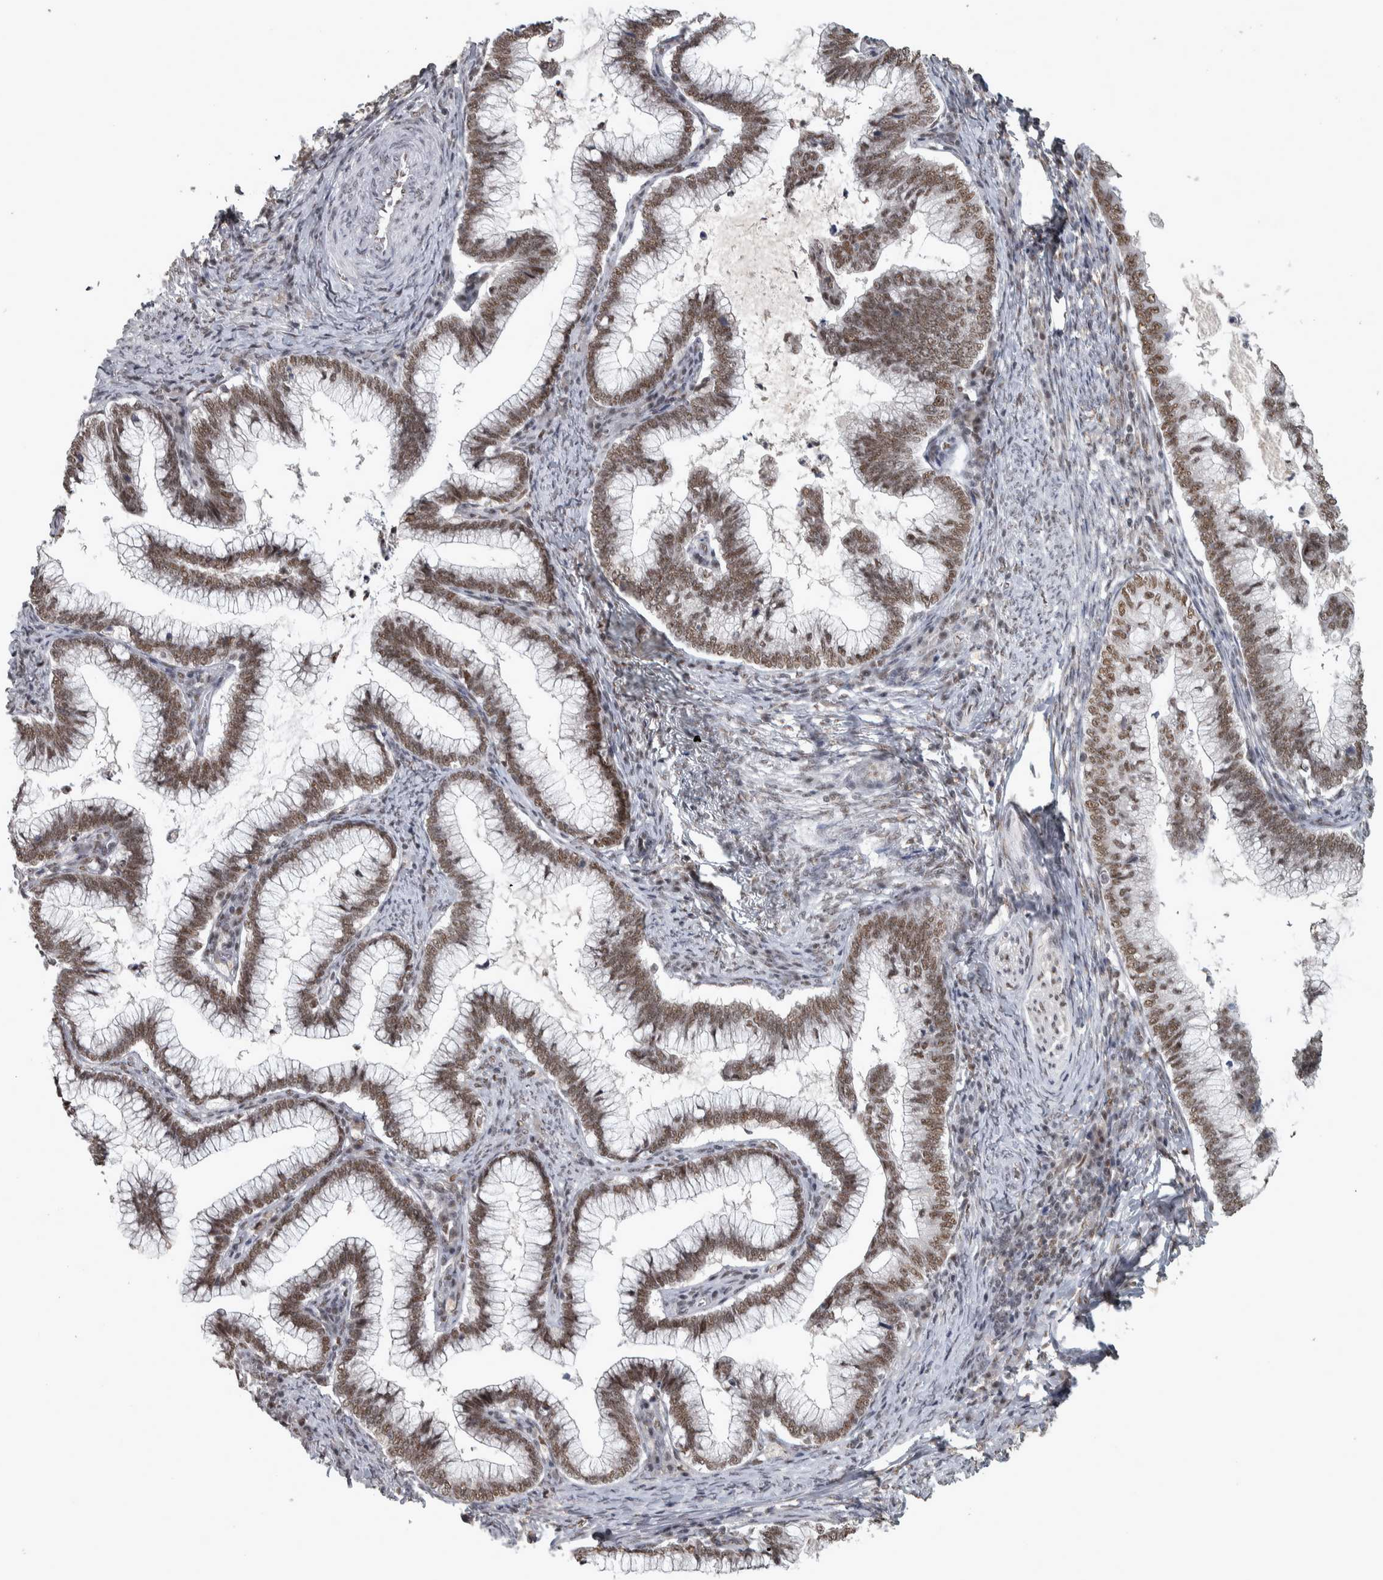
{"staining": {"intensity": "moderate", "quantity": ">75%", "location": "nuclear"}, "tissue": "cervical cancer", "cell_type": "Tumor cells", "image_type": "cancer", "snomed": [{"axis": "morphology", "description": "Adenocarcinoma, NOS"}, {"axis": "topography", "description": "Cervix"}], "caption": "This is an image of IHC staining of cervical cancer, which shows moderate positivity in the nuclear of tumor cells.", "gene": "DDX42", "patient": {"sex": "female", "age": 36}}